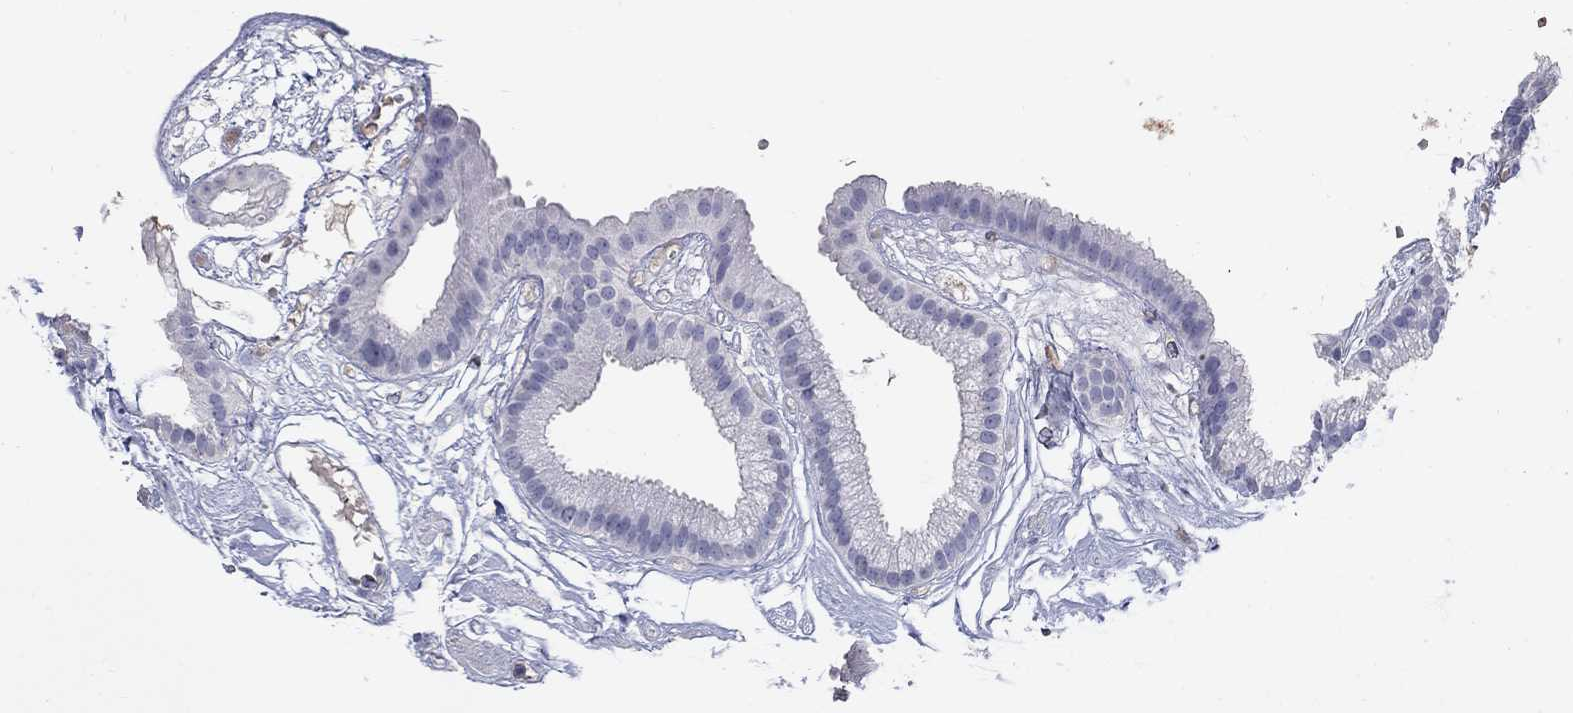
{"staining": {"intensity": "negative", "quantity": "none", "location": "none"}, "tissue": "gallbladder", "cell_type": "Glandular cells", "image_type": "normal", "snomed": [{"axis": "morphology", "description": "Normal tissue, NOS"}, {"axis": "topography", "description": "Gallbladder"}], "caption": "The image demonstrates no significant expression in glandular cells of gallbladder.", "gene": "PTH1R", "patient": {"sex": "female", "age": 45}}